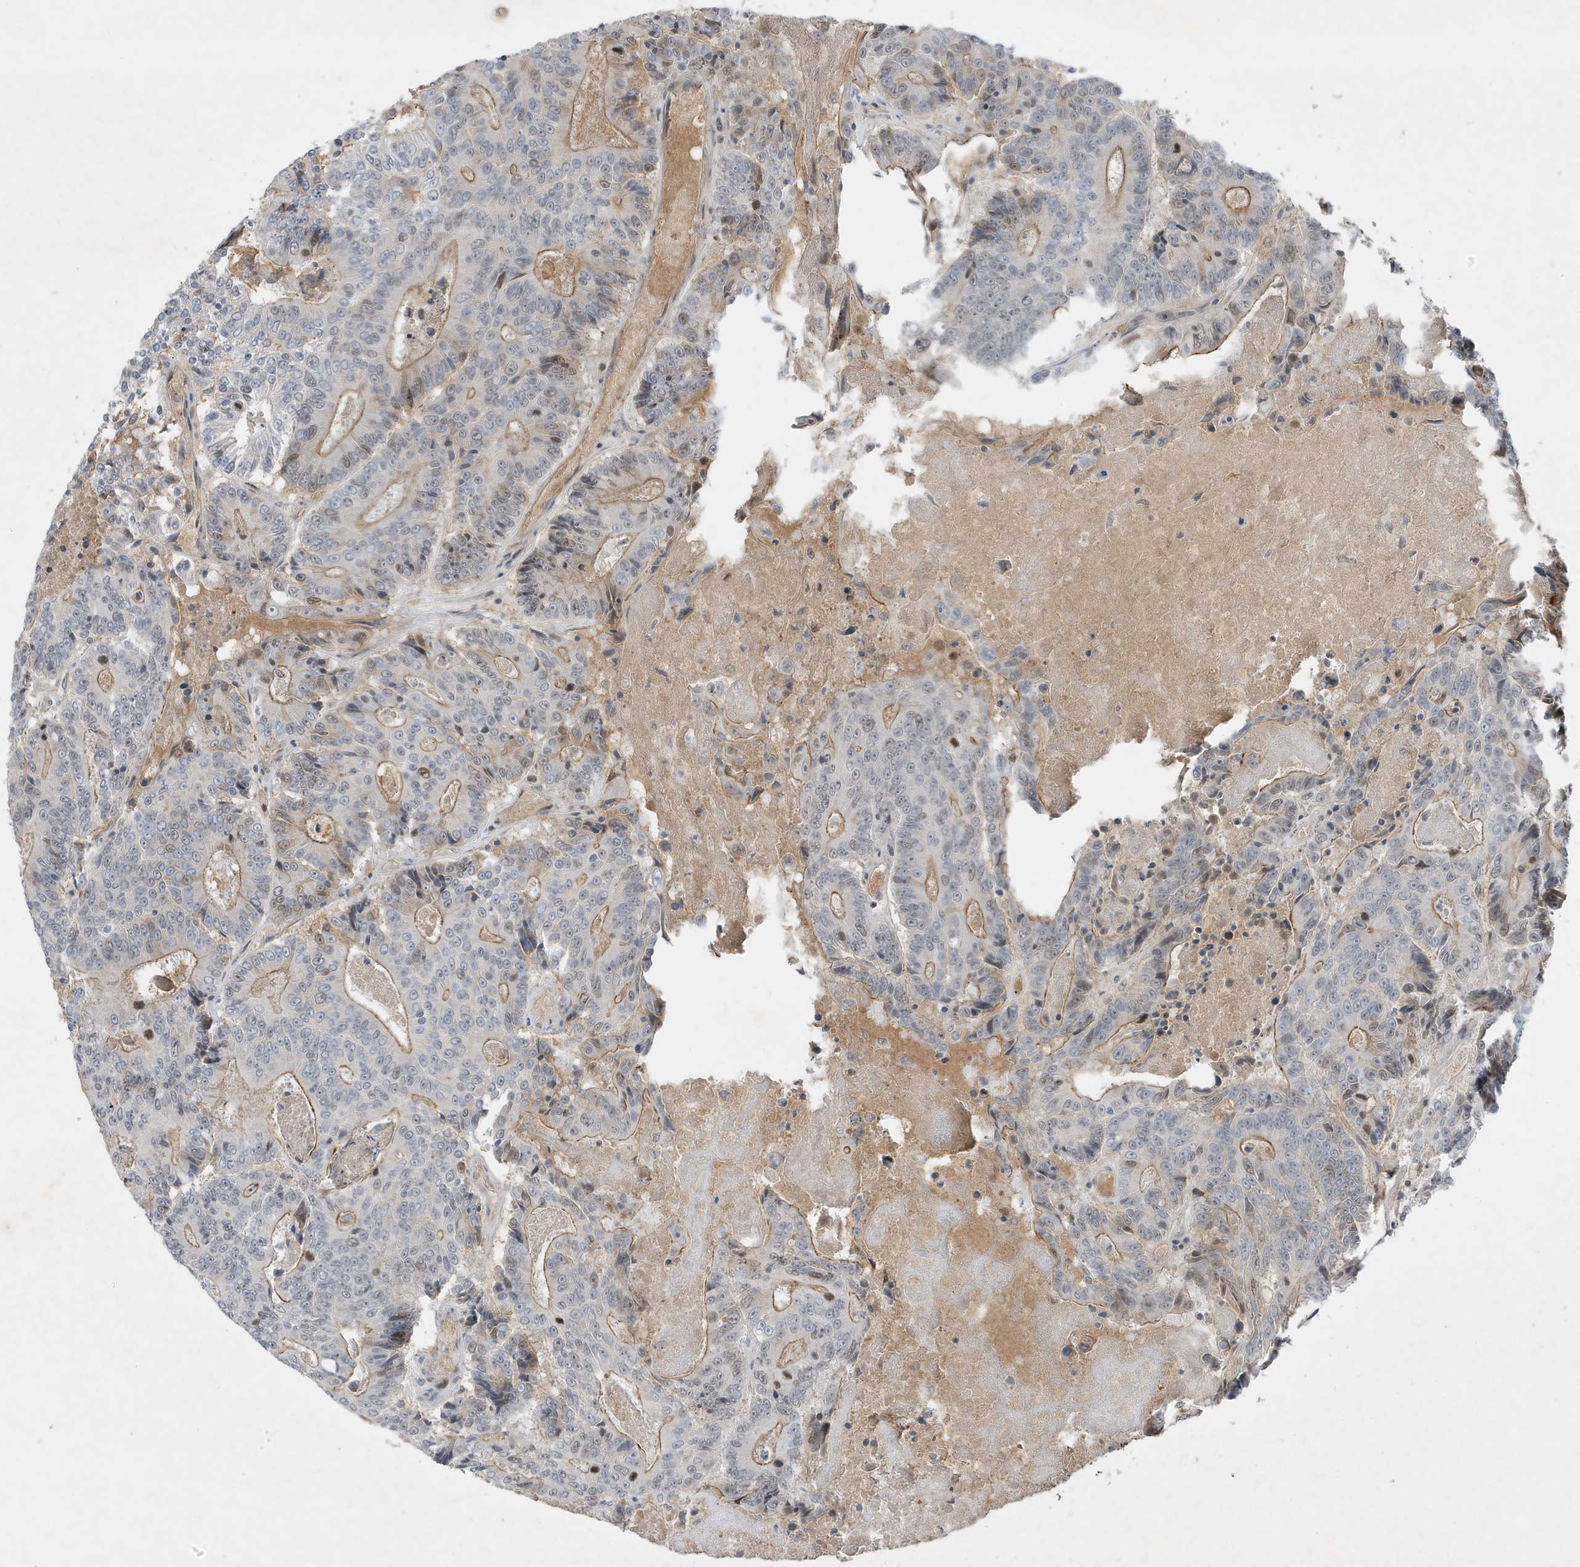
{"staining": {"intensity": "moderate", "quantity": "25%-75%", "location": "cytoplasmic/membranous"}, "tissue": "colorectal cancer", "cell_type": "Tumor cells", "image_type": "cancer", "snomed": [{"axis": "morphology", "description": "Adenocarcinoma, NOS"}, {"axis": "topography", "description": "Colon"}], "caption": "High-magnification brightfield microscopy of colorectal cancer (adenocarcinoma) stained with DAB (3,3'-diaminobenzidine) (brown) and counterstained with hematoxylin (blue). tumor cells exhibit moderate cytoplasmic/membranous expression is appreciated in approximately25%-75% of cells. The protein is stained brown, and the nuclei are stained in blue (DAB (3,3'-diaminobenzidine) IHC with brightfield microscopy, high magnification).", "gene": "MAST3", "patient": {"sex": "male", "age": 83}}